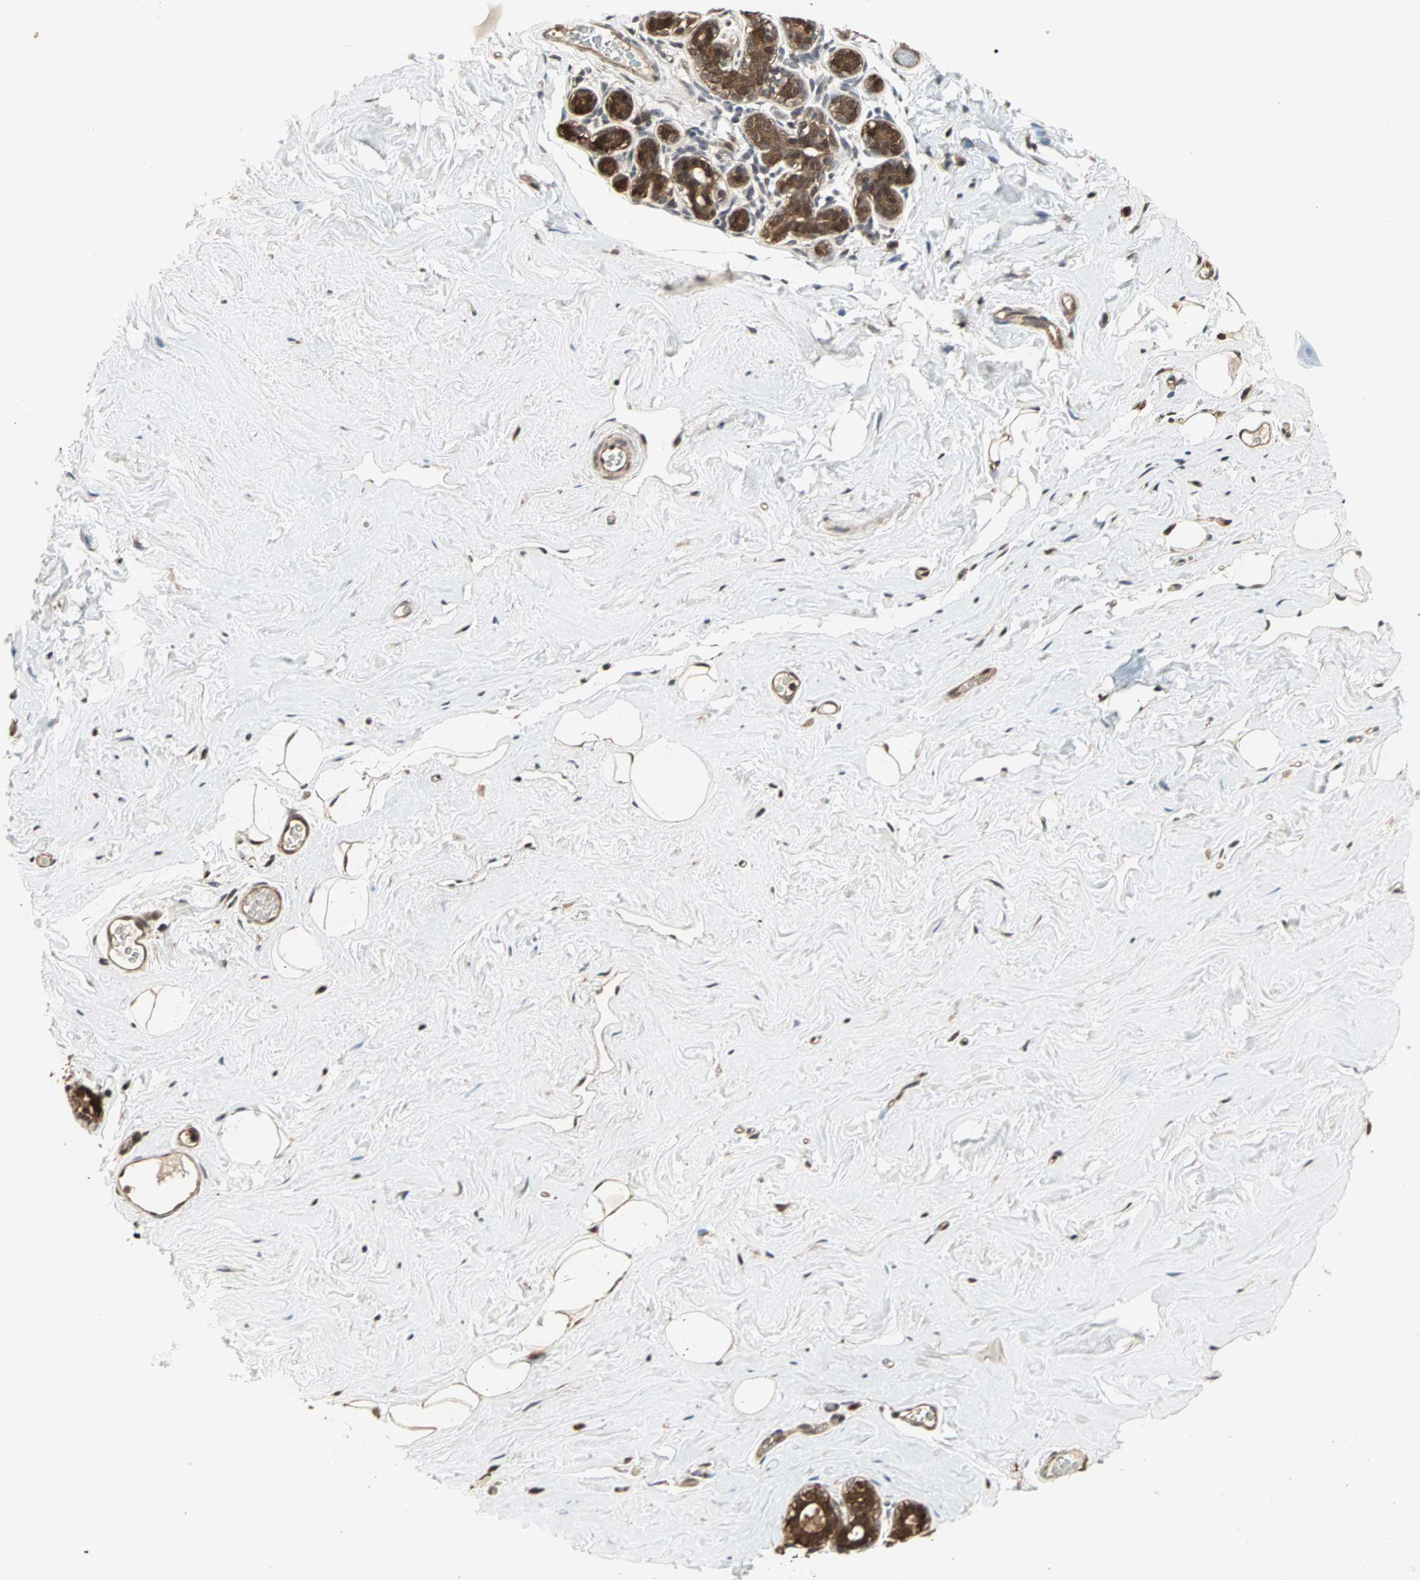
{"staining": {"intensity": "moderate", "quantity": ">75%", "location": "cytoplasmic/membranous,nuclear"}, "tissue": "breast", "cell_type": "Adipocytes", "image_type": "normal", "snomed": [{"axis": "morphology", "description": "Normal tissue, NOS"}, {"axis": "topography", "description": "Breast"}], "caption": "Moderate cytoplasmic/membranous,nuclear protein staining is seen in approximately >75% of adipocytes in breast. The staining was performed using DAB, with brown indicating positive protein expression. Nuclei are stained blue with hematoxylin.", "gene": "DRG2", "patient": {"sex": "female", "age": 75}}